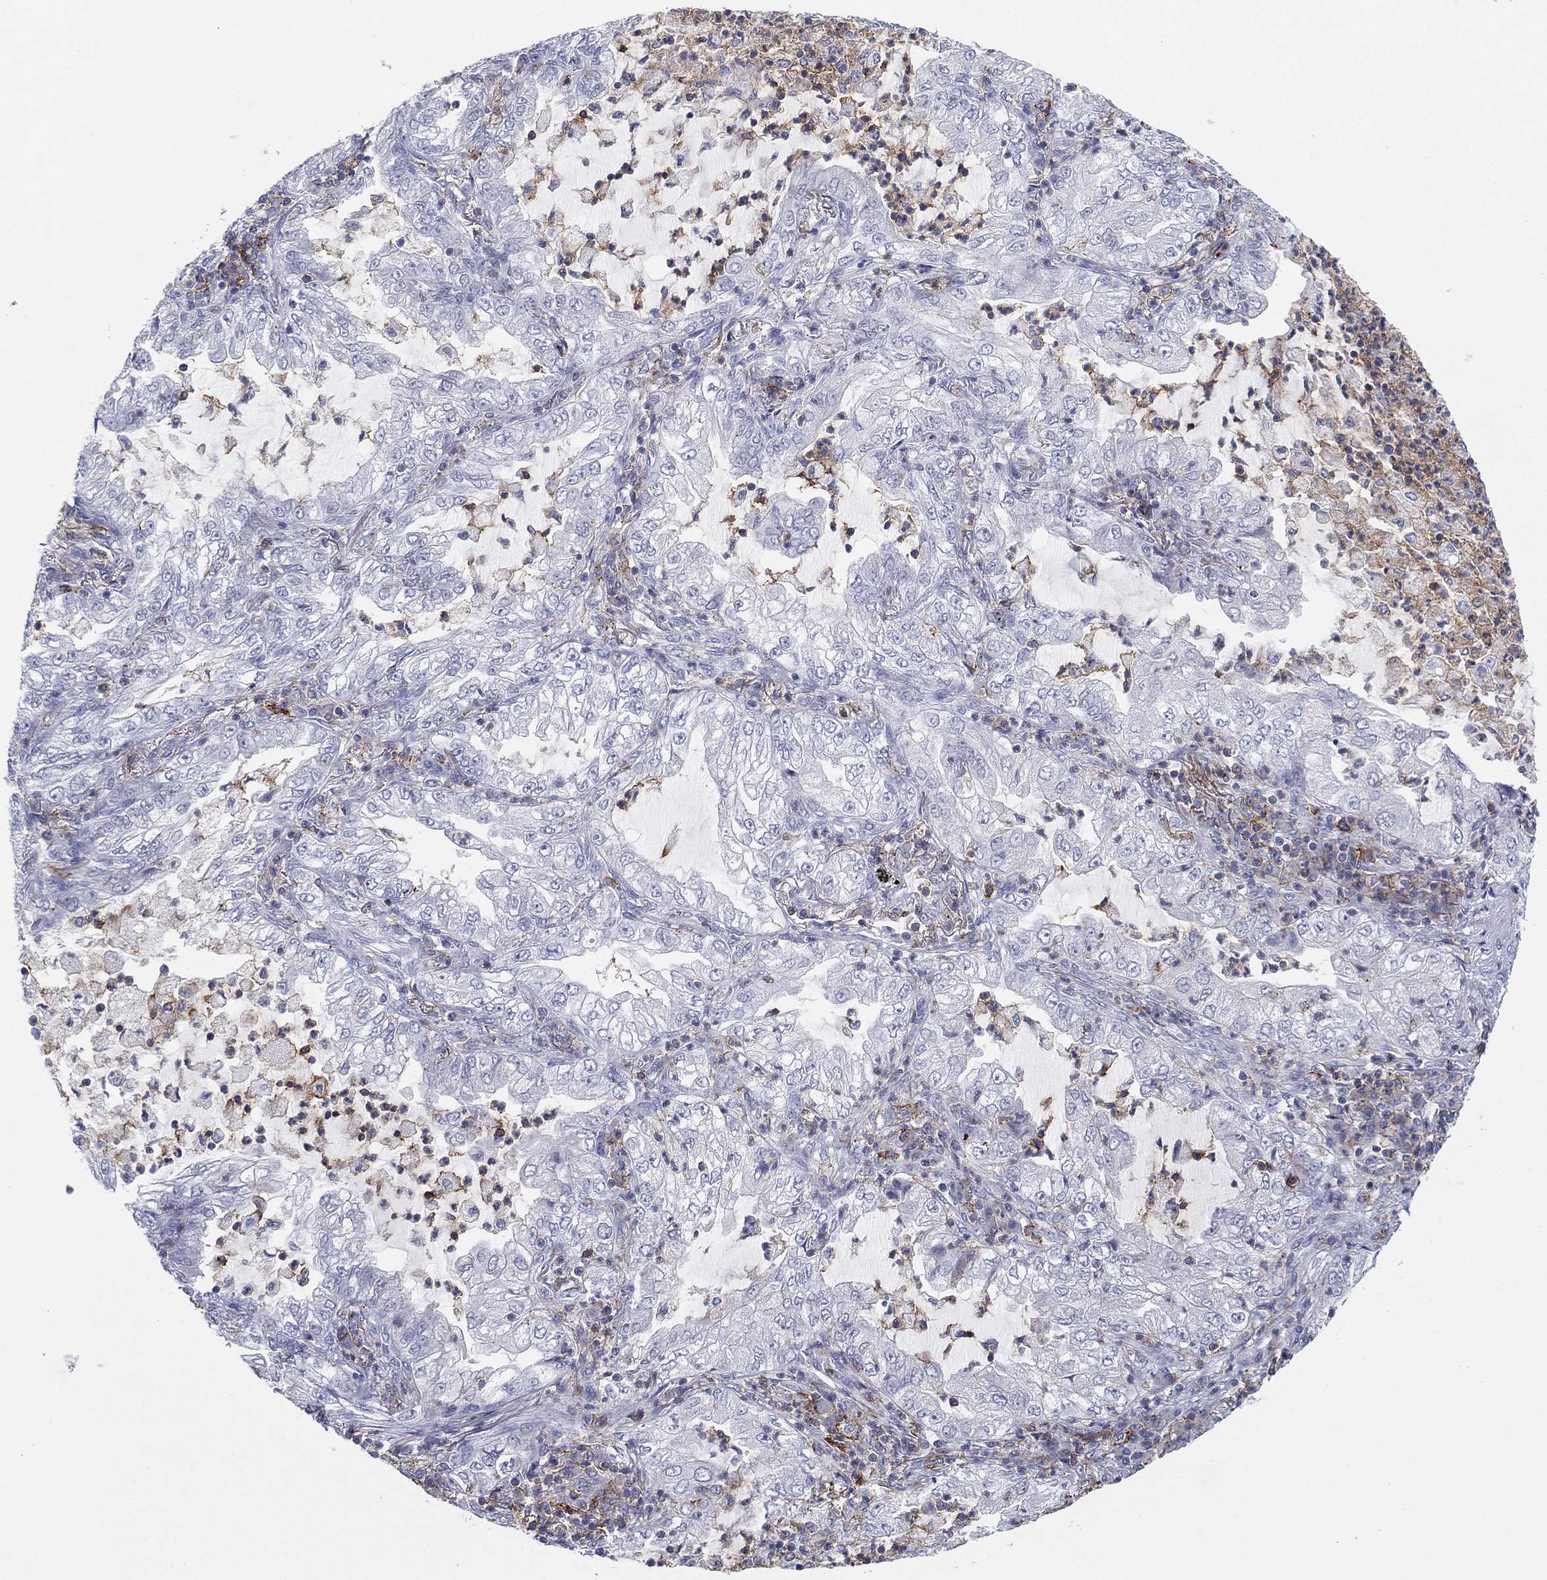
{"staining": {"intensity": "negative", "quantity": "none", "location": "none"}, "tissue": "lung cancer", "cell_type": "Tumor cells", "image_type": "cancer", "snomed": [{"axis": "morphology", "description": "Adenocarcinoma, NOS"}, {"axis": "topography", "description": "Lung"}], "caption": "Tumor cells show no significant expression in adenocarcinoma (lung).", "gene": "SELPLG", "patient": {"sex": "female", "age": 73}}